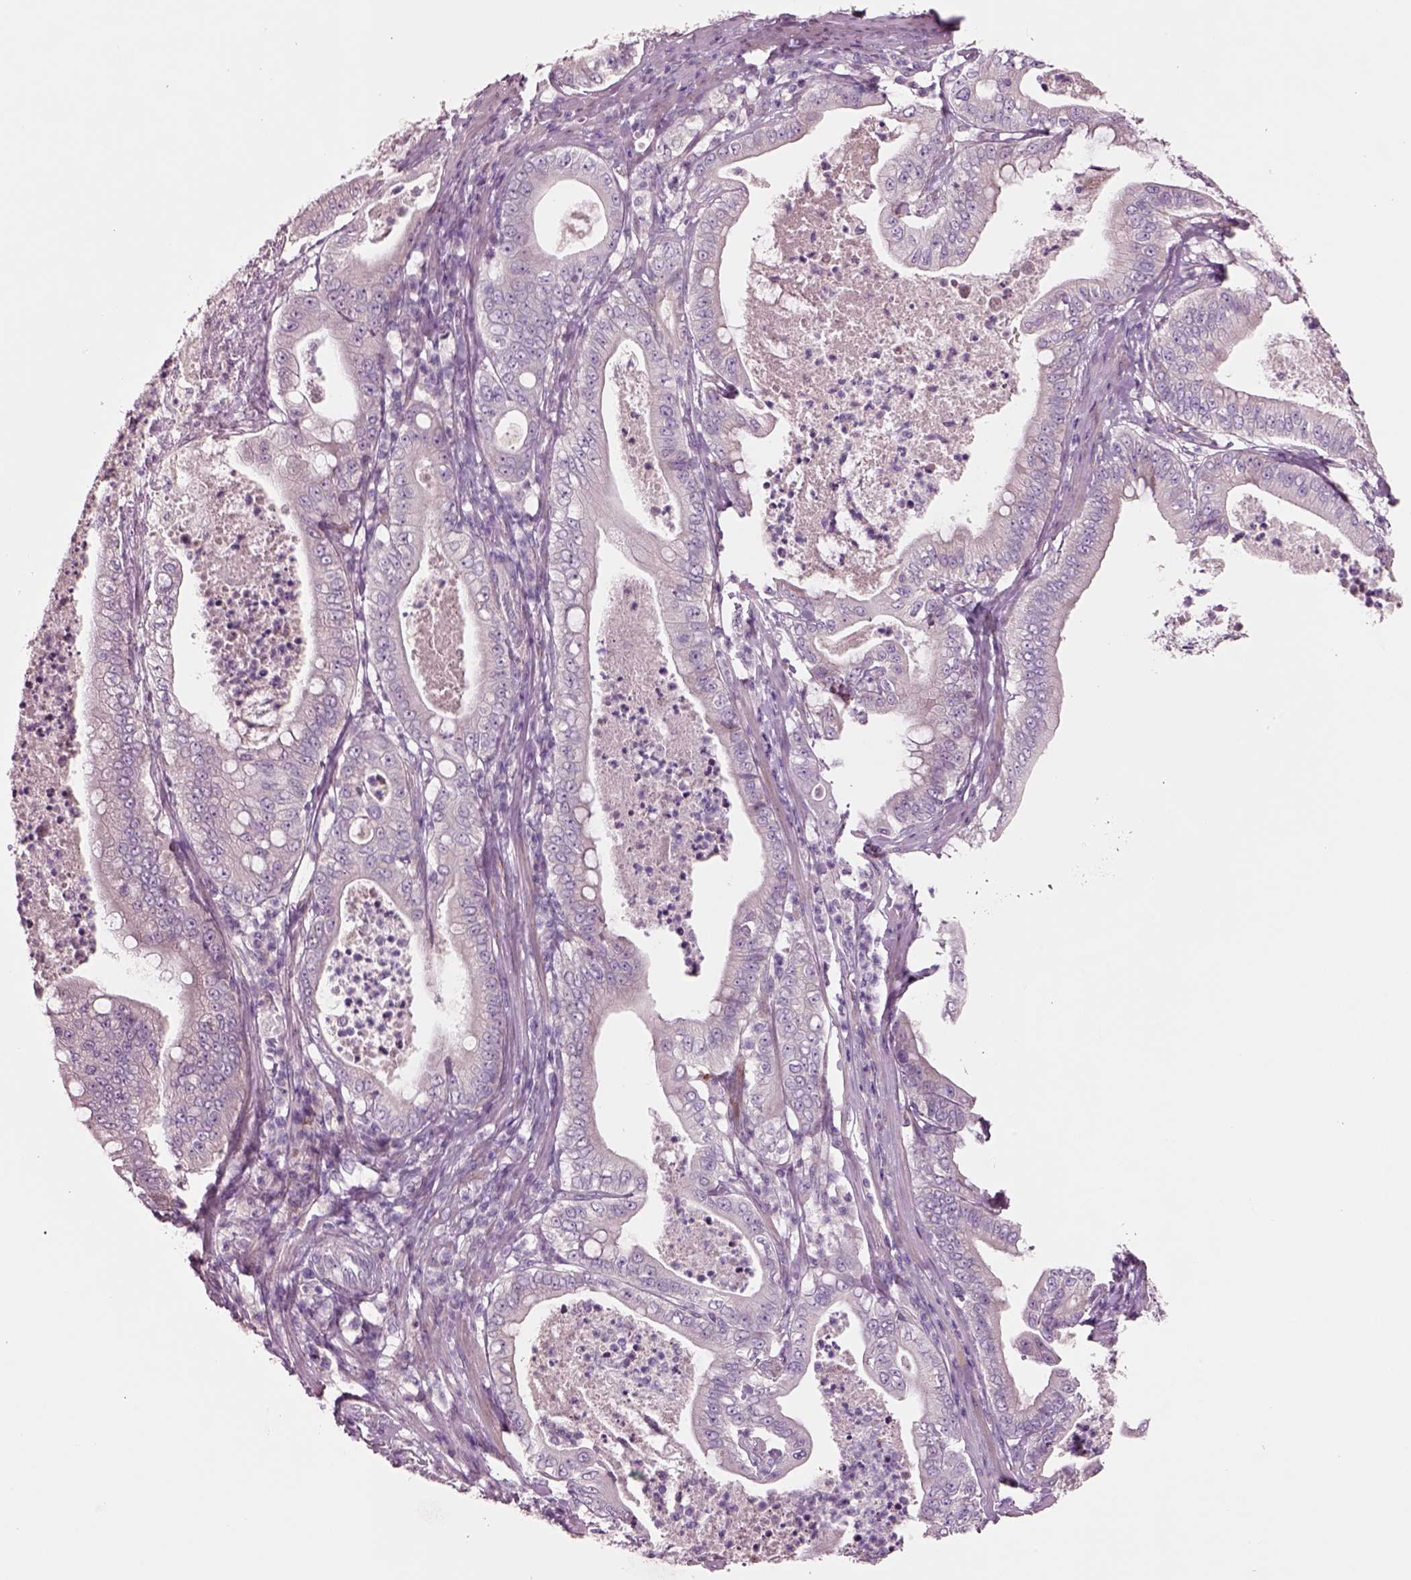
{"staining": {"intensity": "negative", "quantity": "none", "location": "none"}, "tissue": "pancreatic cancer", "cell_type": "Tumor cells", "image_type": "cancer", "snomed": [{"axis": "morphology", "description": "Adenocarcinoma, NOS"}, {"axis": "topography", "description": "Pancreas"}], "caption": "High power microscopy image of an IHC micrograph of adenocarcinoma (pancreatic), revealing no significant staining in tumor cells. (Immunohistochemistry, brightfield microscopy, high magnification).", "gene": "PLPP7", "patient": {"sex": "male", "age": 71}}